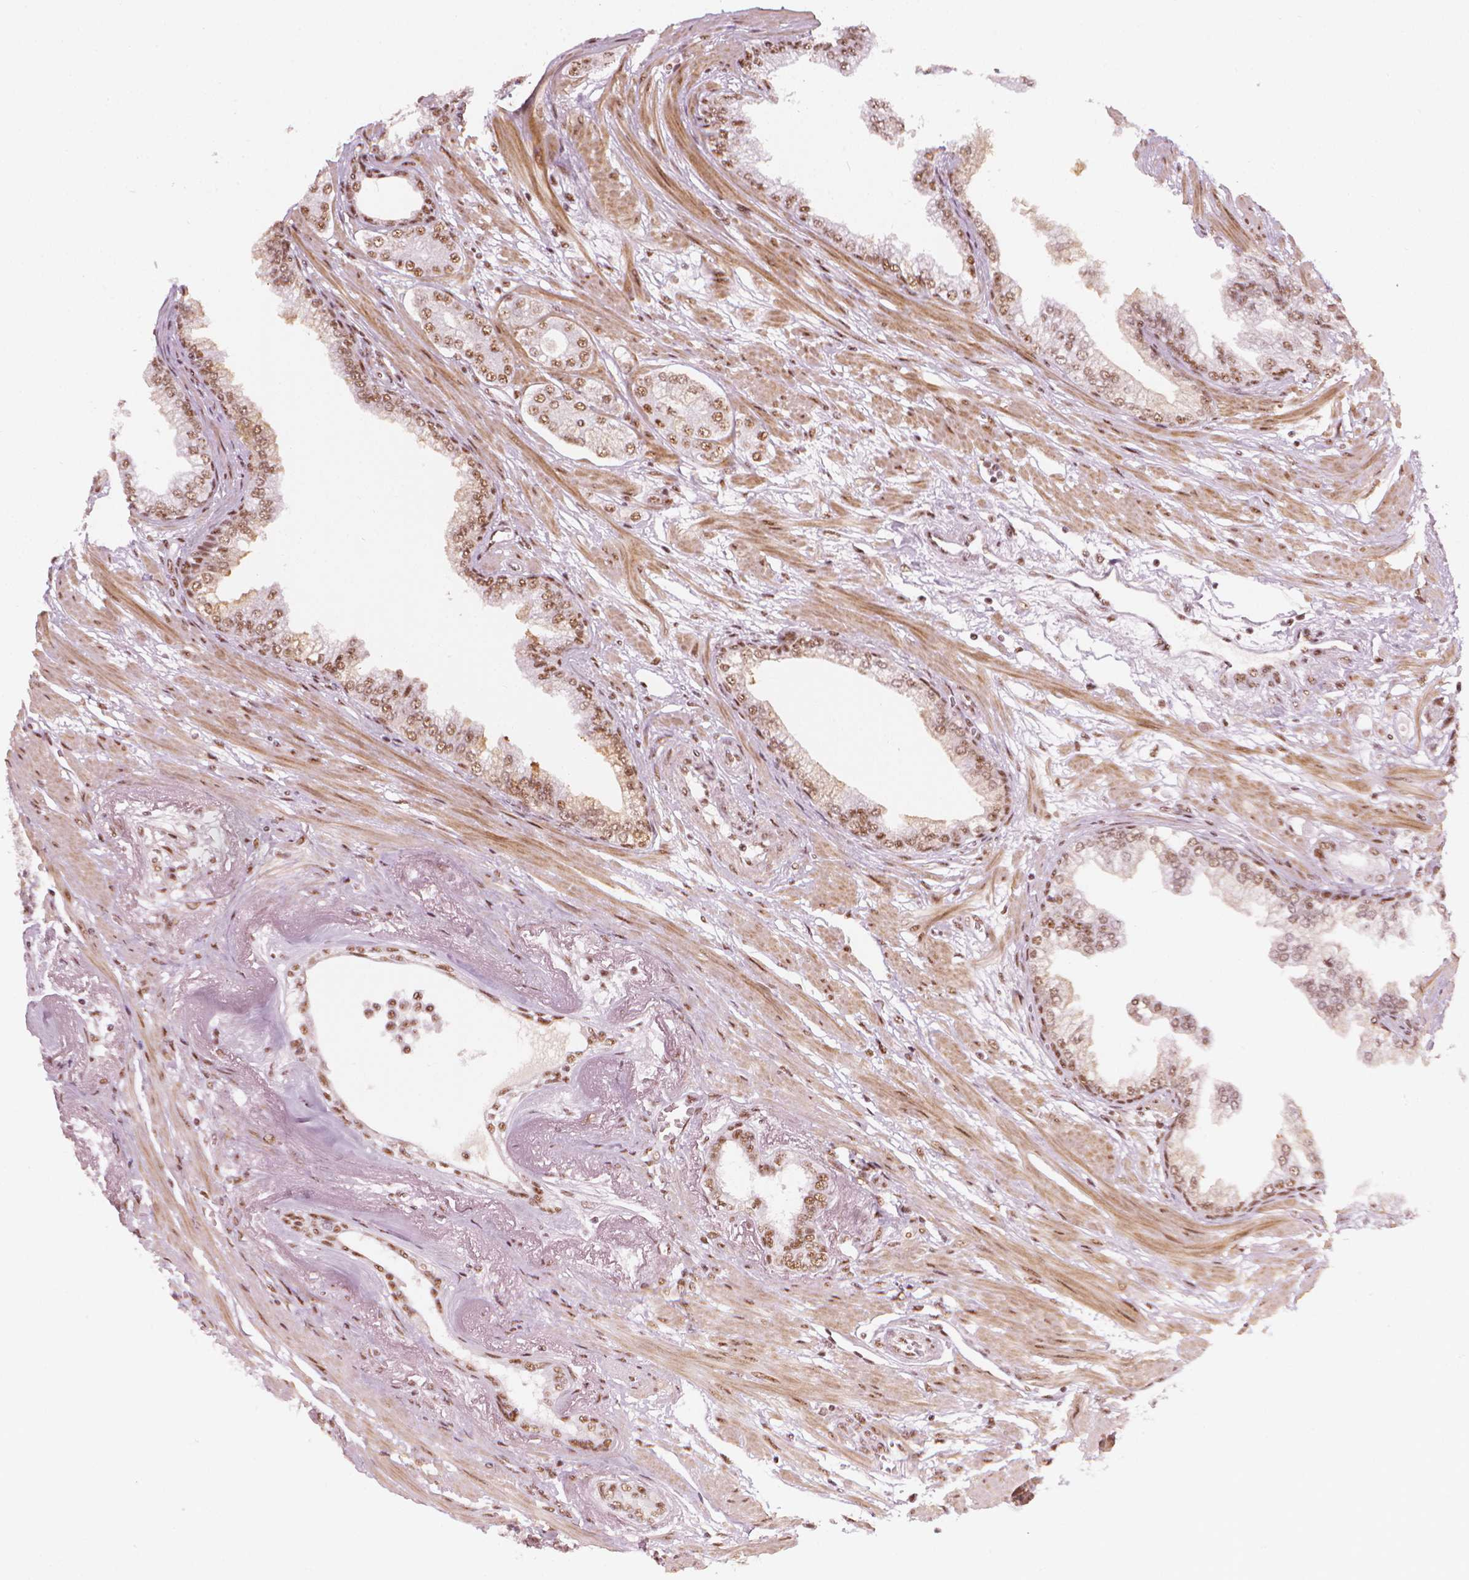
{"staining": {"intensity": "moderate", "quantity": ">75%", "location": "nuclear"}, "tissue": "prostate cancer", "cell_type": "Tumor cells", "image_type": "cancer", "snomed": [{"axis": "morphology", "description": "Adenocarcinoma, Low grade"}, {"axis": "topography", "description": "Prostate"}], "caption": "Prostate cancer (low-grade adenocarcinoma) stained with immunohistochemistry (IHC) demonstrates moderate nuclear expression in about >75% of tumor cells. Nuclei are stained in blue.", "gene": "ELF2", "patient": {"sex": "male", "age": 60}}